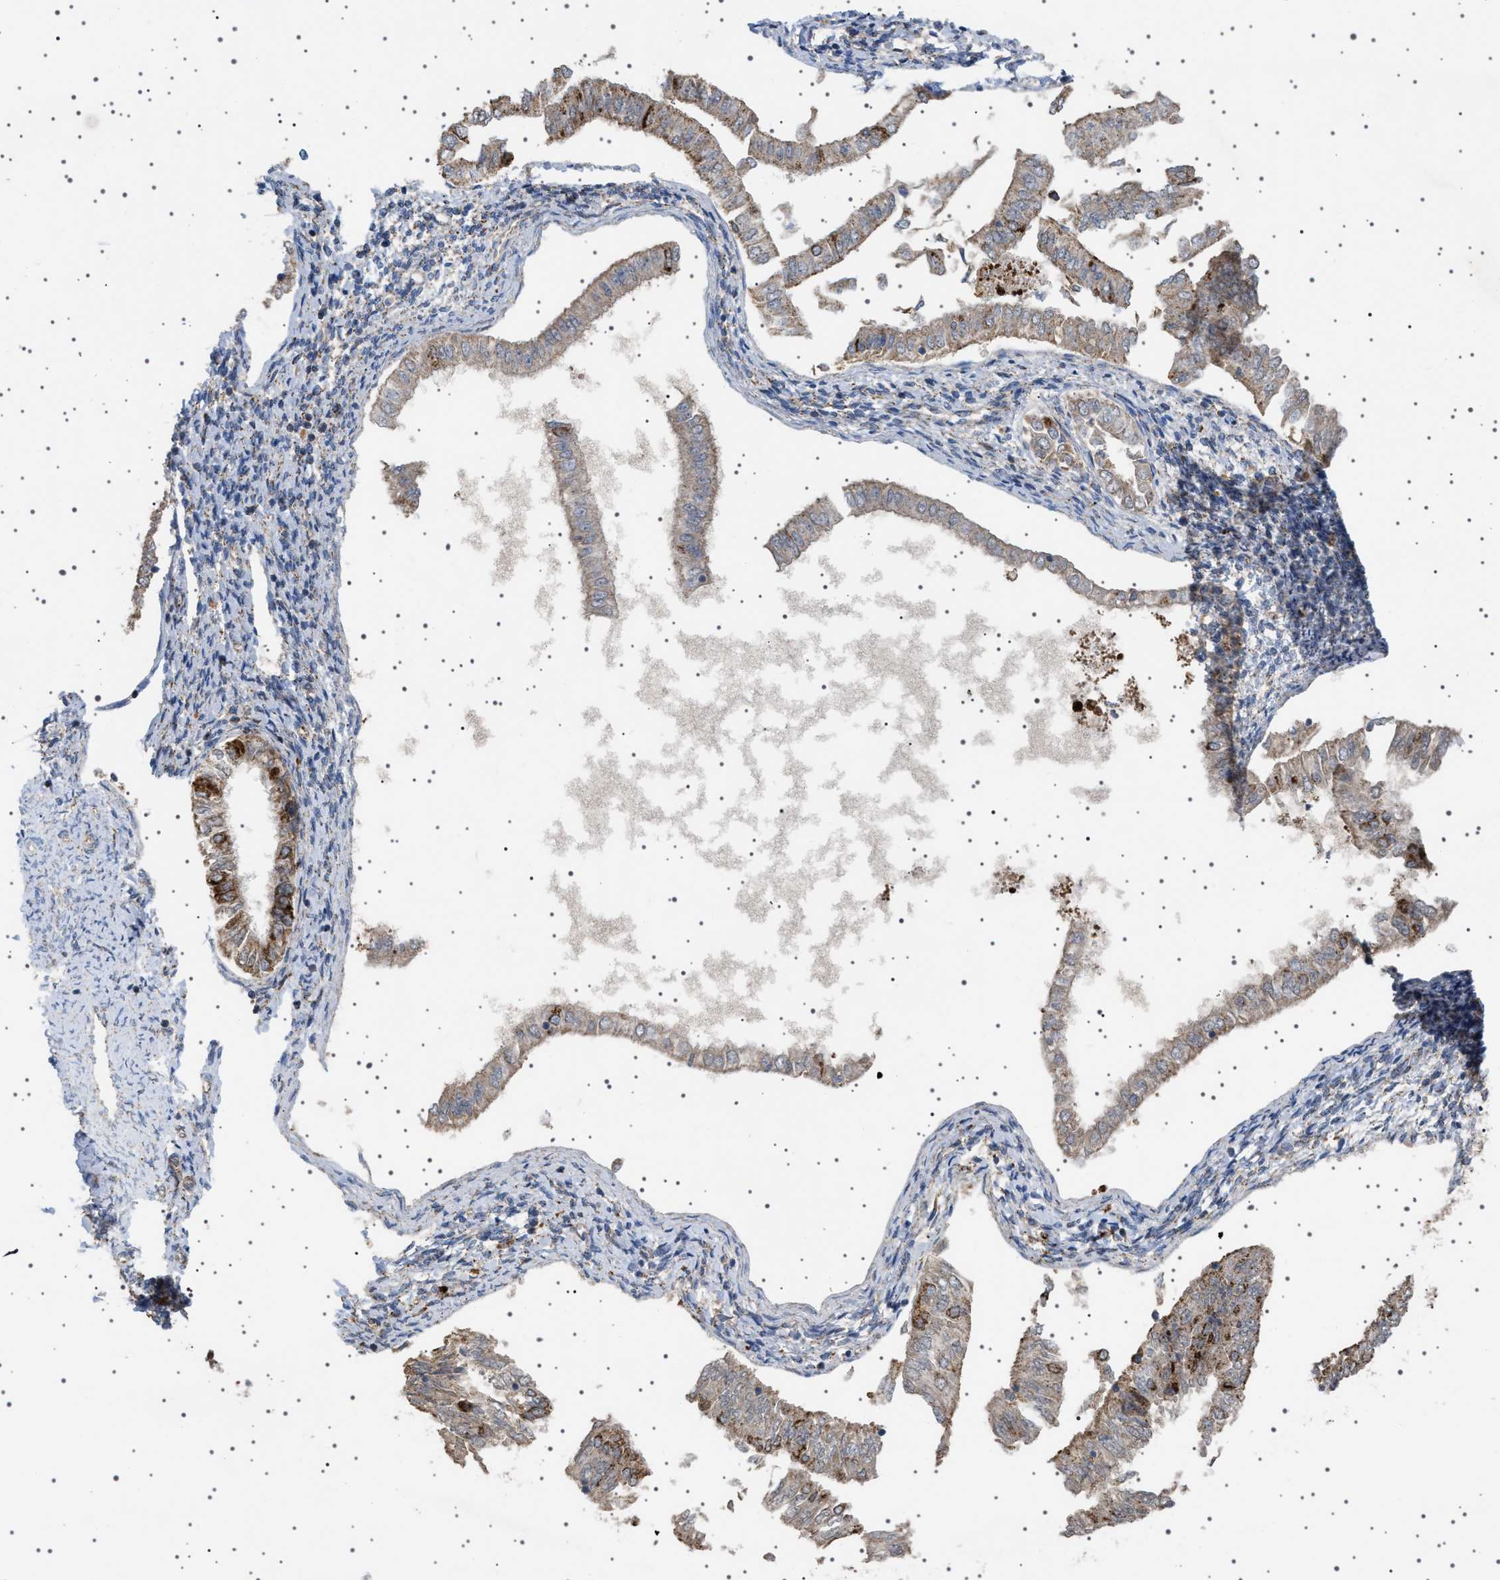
{"staining": {"intensity": "moderate", "quantity": "<25%", "location": "cytoplasmic/membranous"}, "tissue": "endometrial cancer", "cell_type": "Tumor cells", "image_type": "cancer", "snomed": [{"axis": "morphology", "description": "Adenocarcinoma, NOS"}, {"axis": "topography", "description": "Endometrium"}], "caption": "Immunohistochemical staining of endometrial cancer exhibits low levels of moderate cytoplasmic/membranous protein staining in about <25% of tumor cells.", "gene": "UBXN8", "patient": {"sex": "female", "age": 53}}